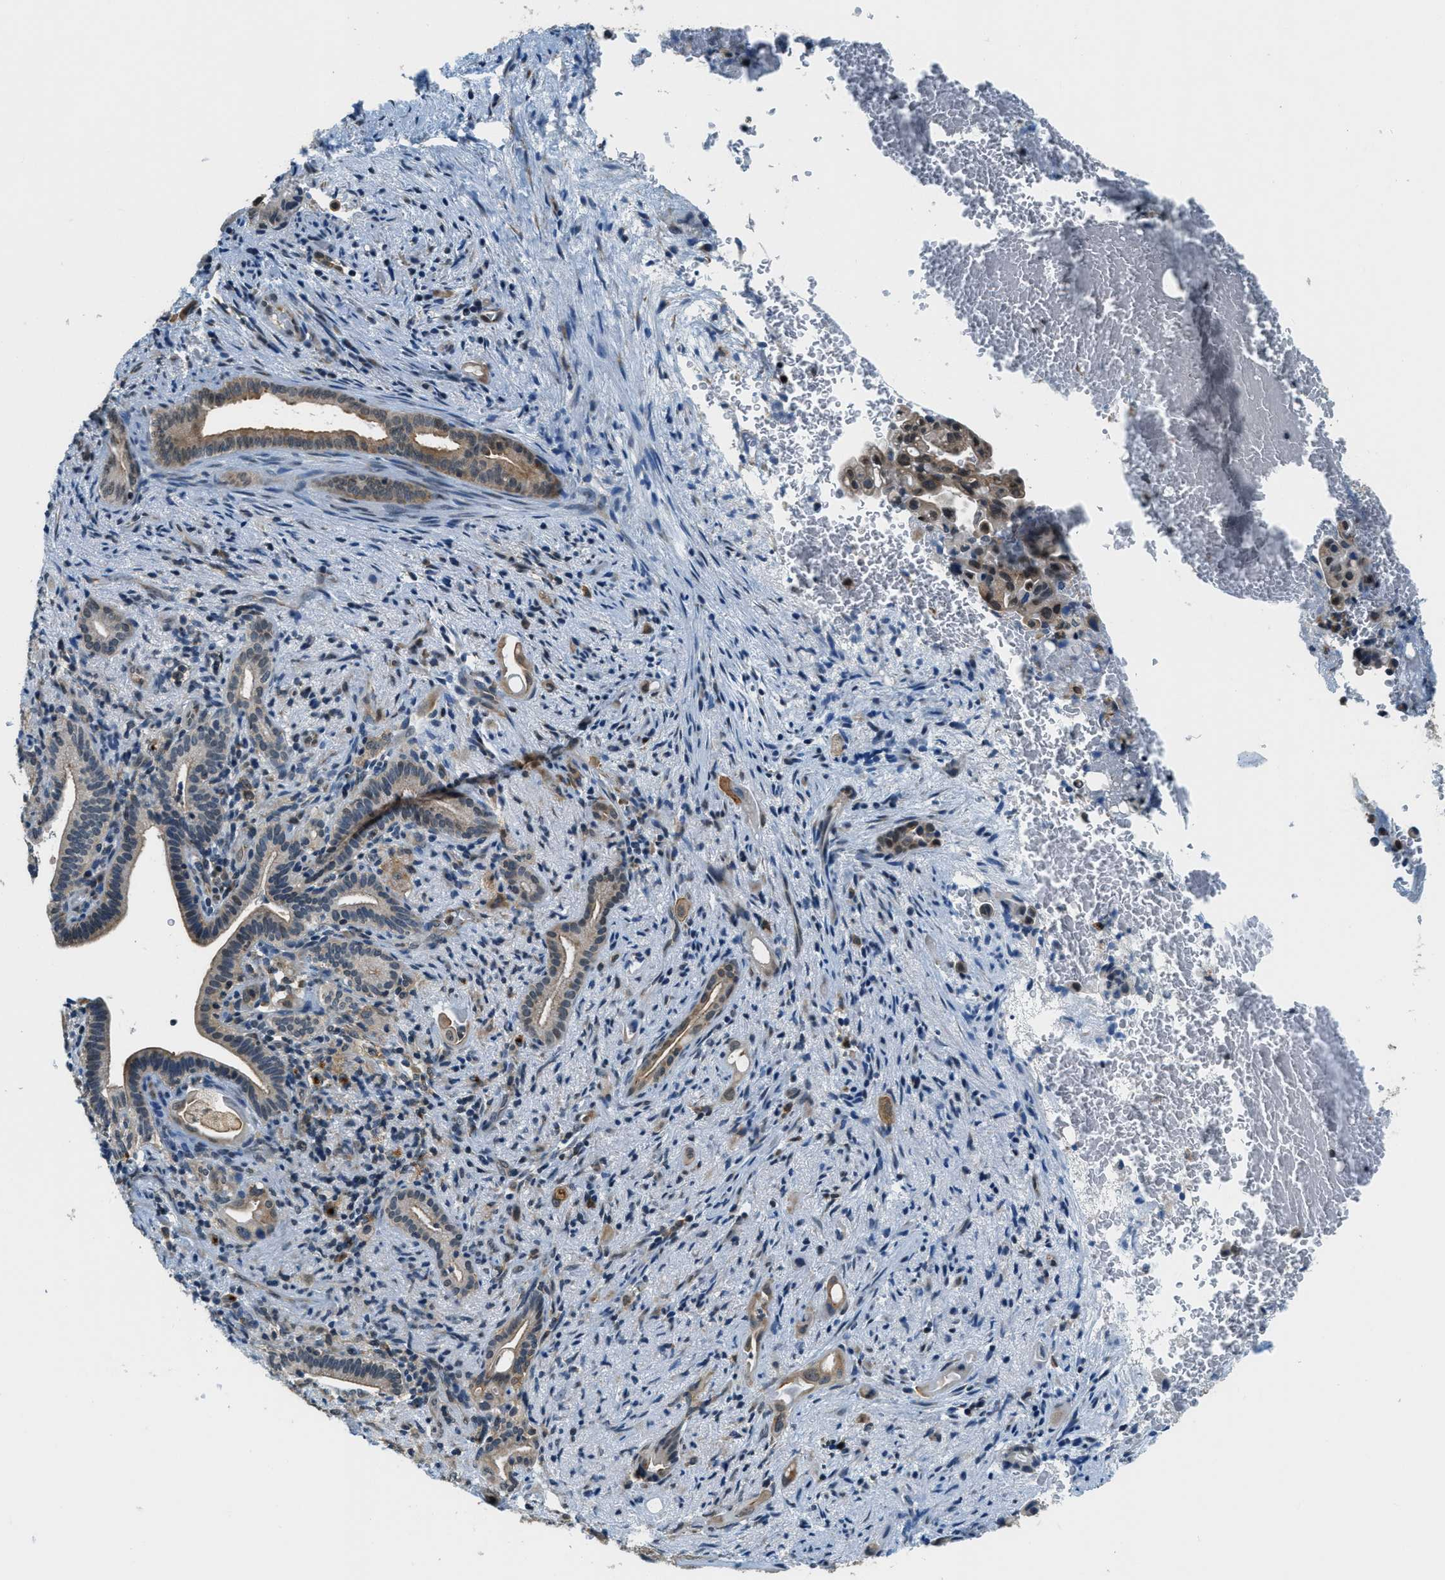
{"staining": {"intensity": "weak", "quantity": "<25%", "location": "cytoplasmic/membranous"}, "tissue": "liver cancer", "cell_type": "Tumor cells", "image_type": "cancer", "snomed": [{"axis": "morphology", "description": "Cholangiocarcinoma"}, {"axis": "topography", "description": "Liver"}], "caption": "Immunohistochemical staining of human liver cholangiocarcinoma reveals no significant positivity in tumor cells.", "gene": "RAB11FIP1", "patient": {"sex": "female", "age": 68}}